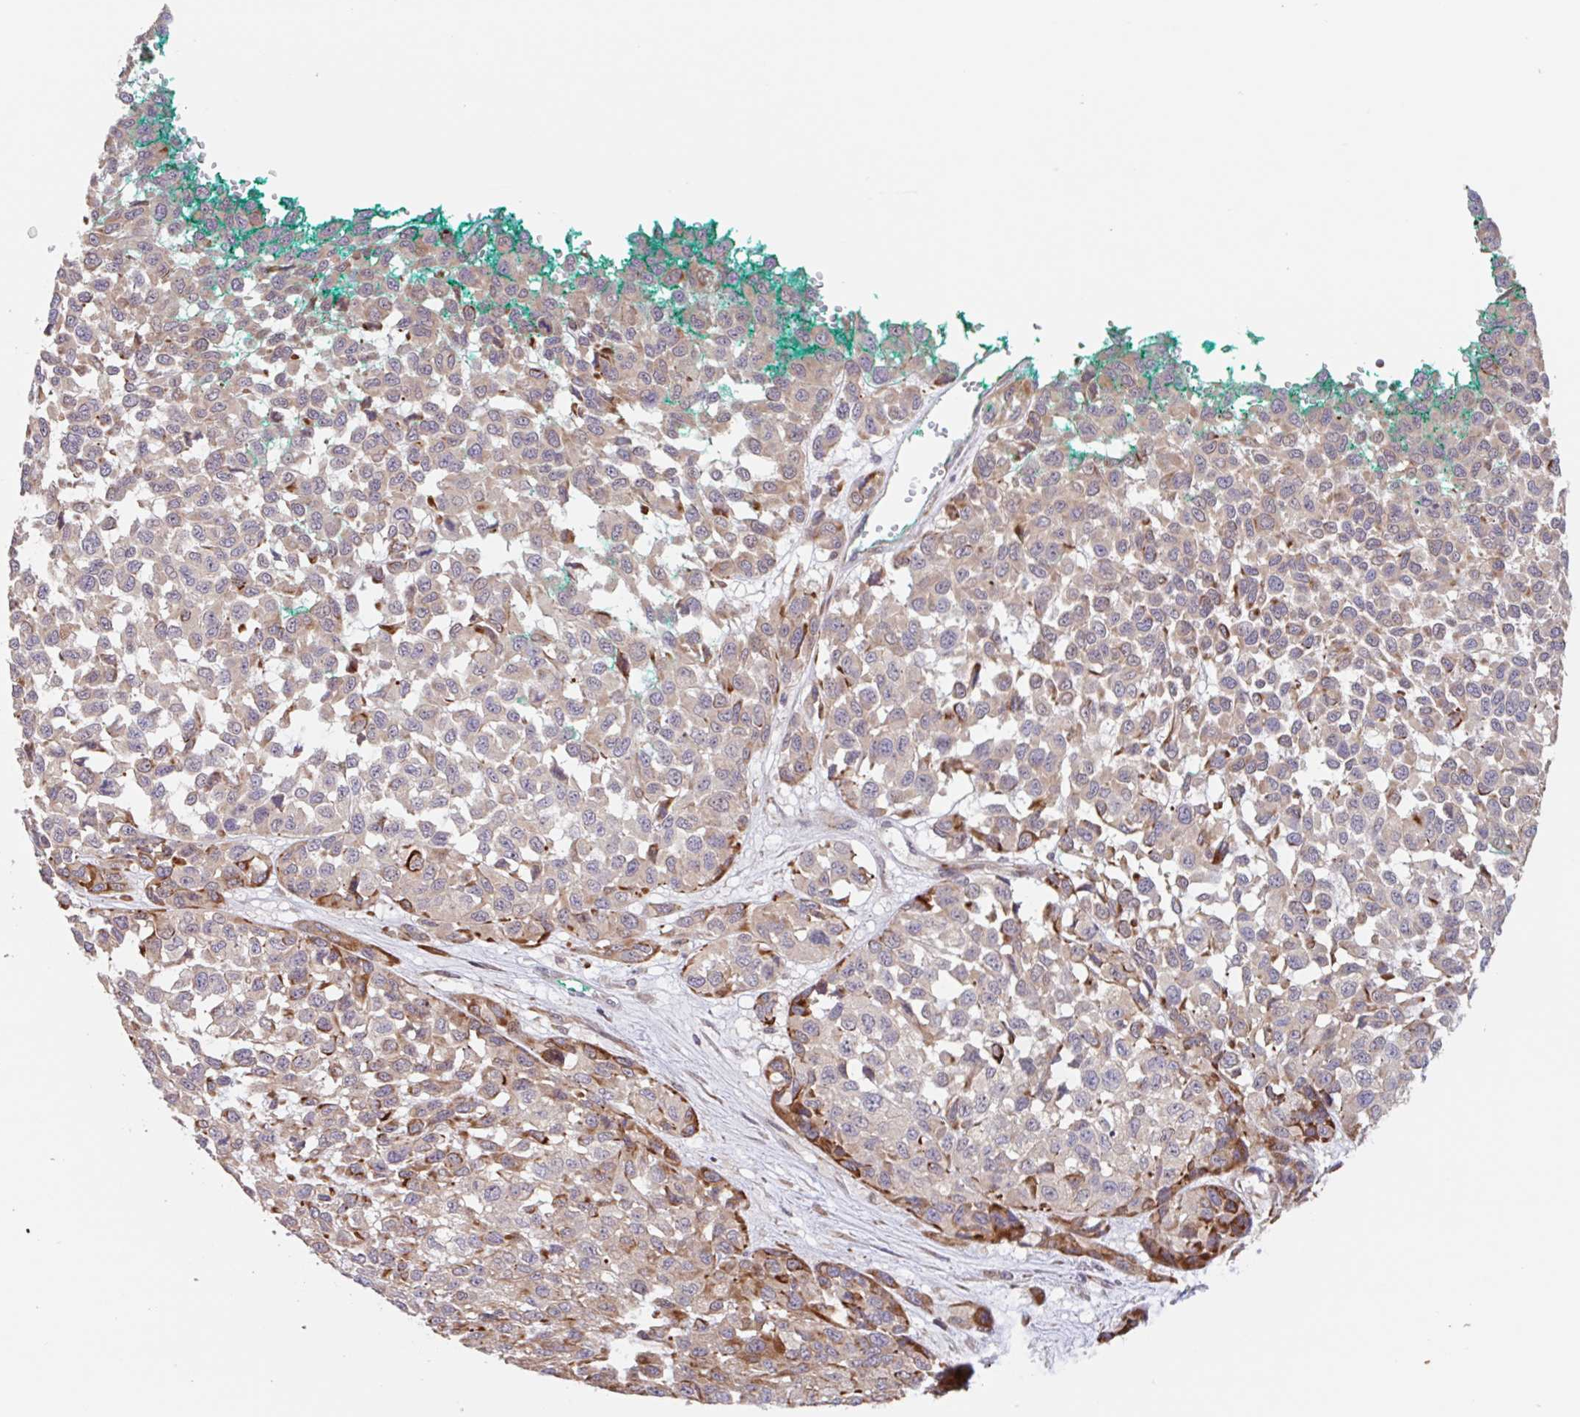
{"staining": {"intensity": "moderate", "quantity": "<25%", "location": "cytoplasmic/membranous"}, "tissue": "melanoma", "cell_type": "Tumor cells", "image_type": "cancer", "snomed": [{"axis": "morphology", "description": "Malignant melanoma, NOS"}, {"axis": "topography", "description": "Skin"}], "caption": "A micrograph showing moderate cytoplasmic/membranous positivity in about <25% of tumor cells in melanoma, as visualized by brown immunohistochemical staining.", "gene": "NUB1", "patient": {"sex": "male", "age": 62}}